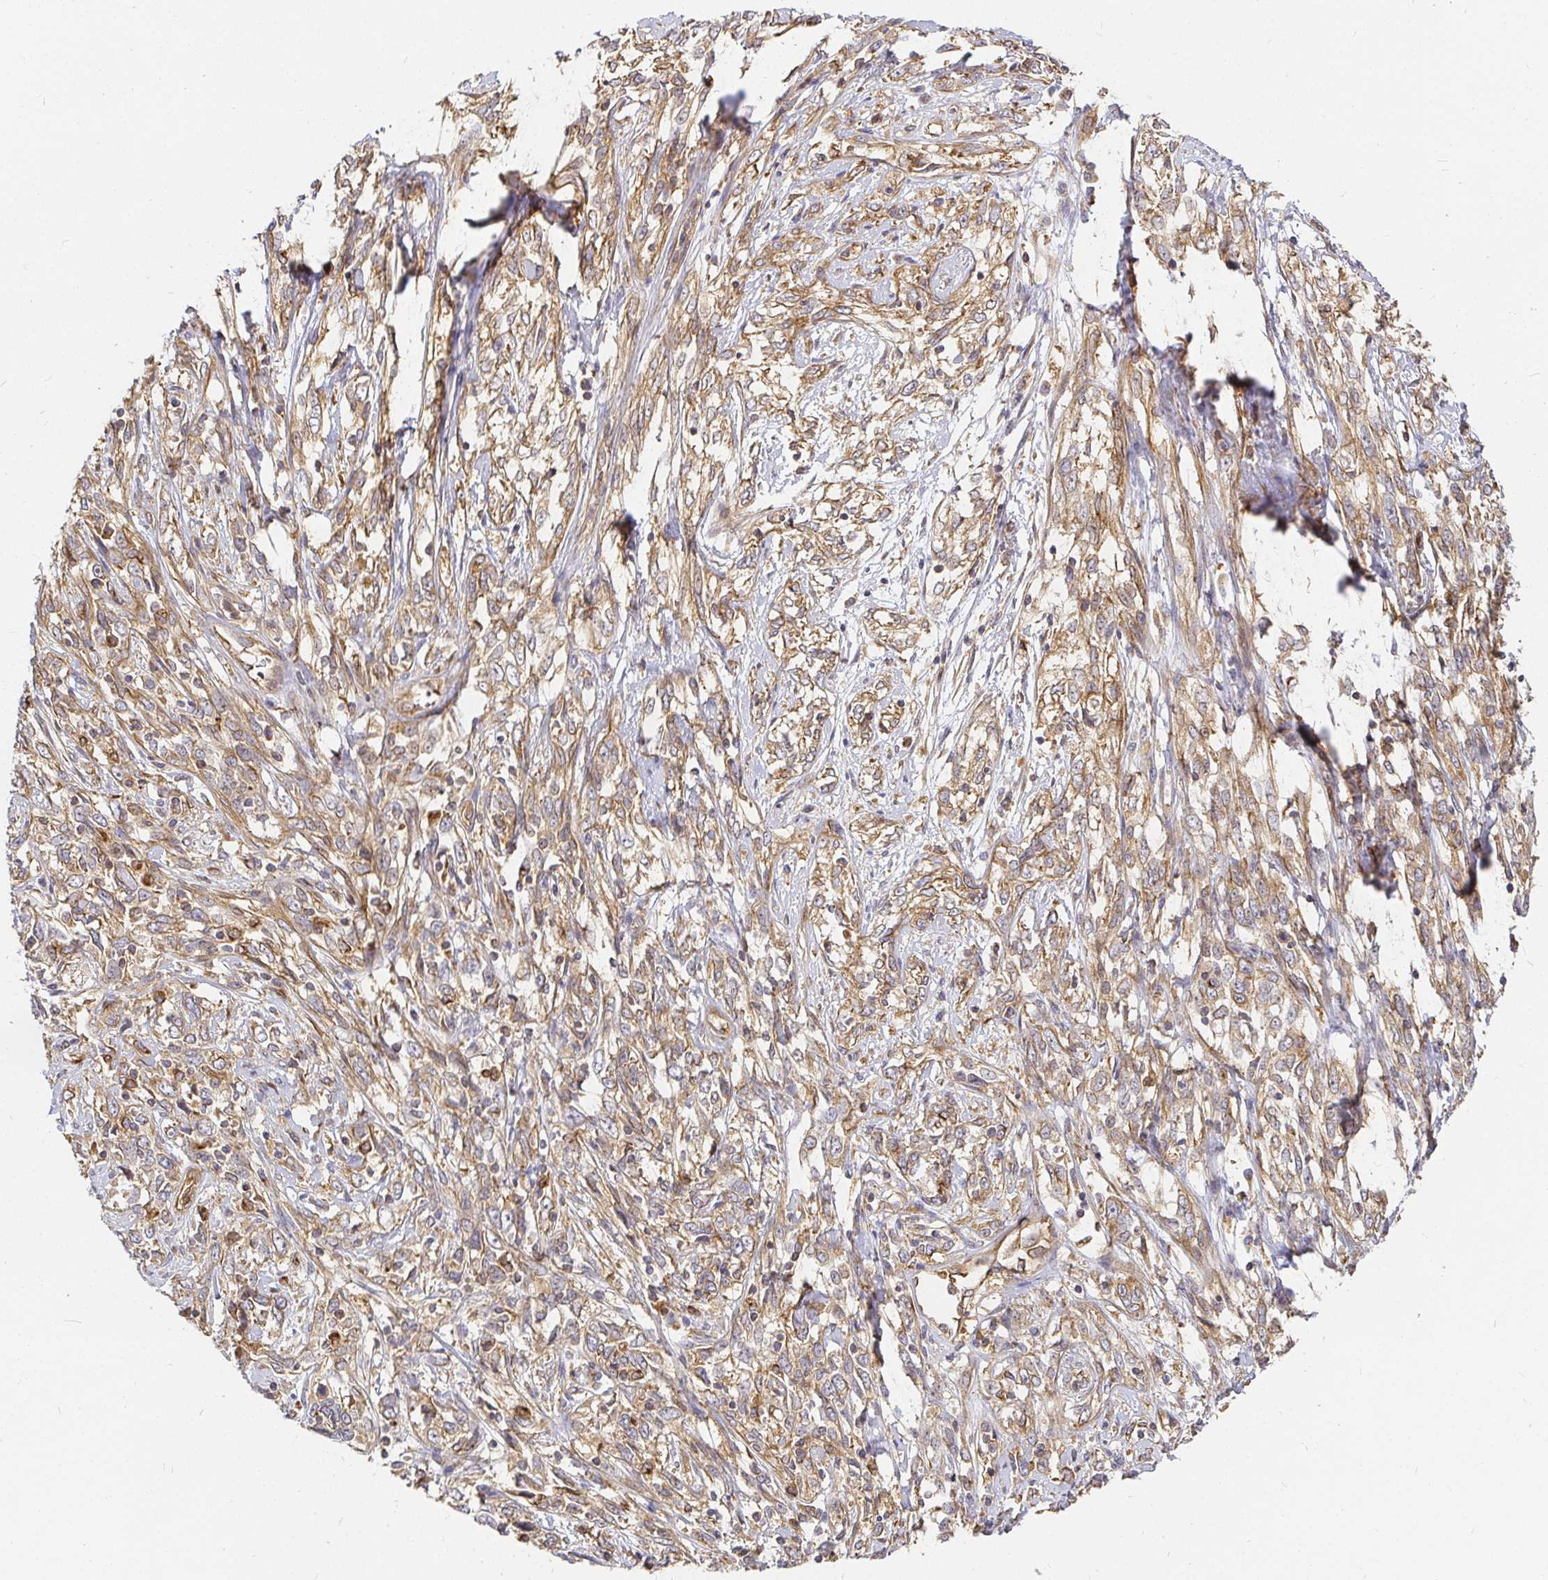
{"staining": {"intensity": "moderate", "quantity": ">75%", "location": "cytoplasmic/membranous"}, "tissue": "cervical cancer", "cell_type": "Tumor cells", "image_type": "cancer", "snomed": [{"axis": "morphology", "description": "Adenocarcinoma, NOS"}, {"axis": "topography", "description": "Cervix"}], "caption": "A brown stain labels moderate cytoplasmic/membranous positivity of a protein in adenocarcinoma (cervical) tumor cells.", "gene": "KIF5B", "patient": {"sex": "female", "age": 40}}